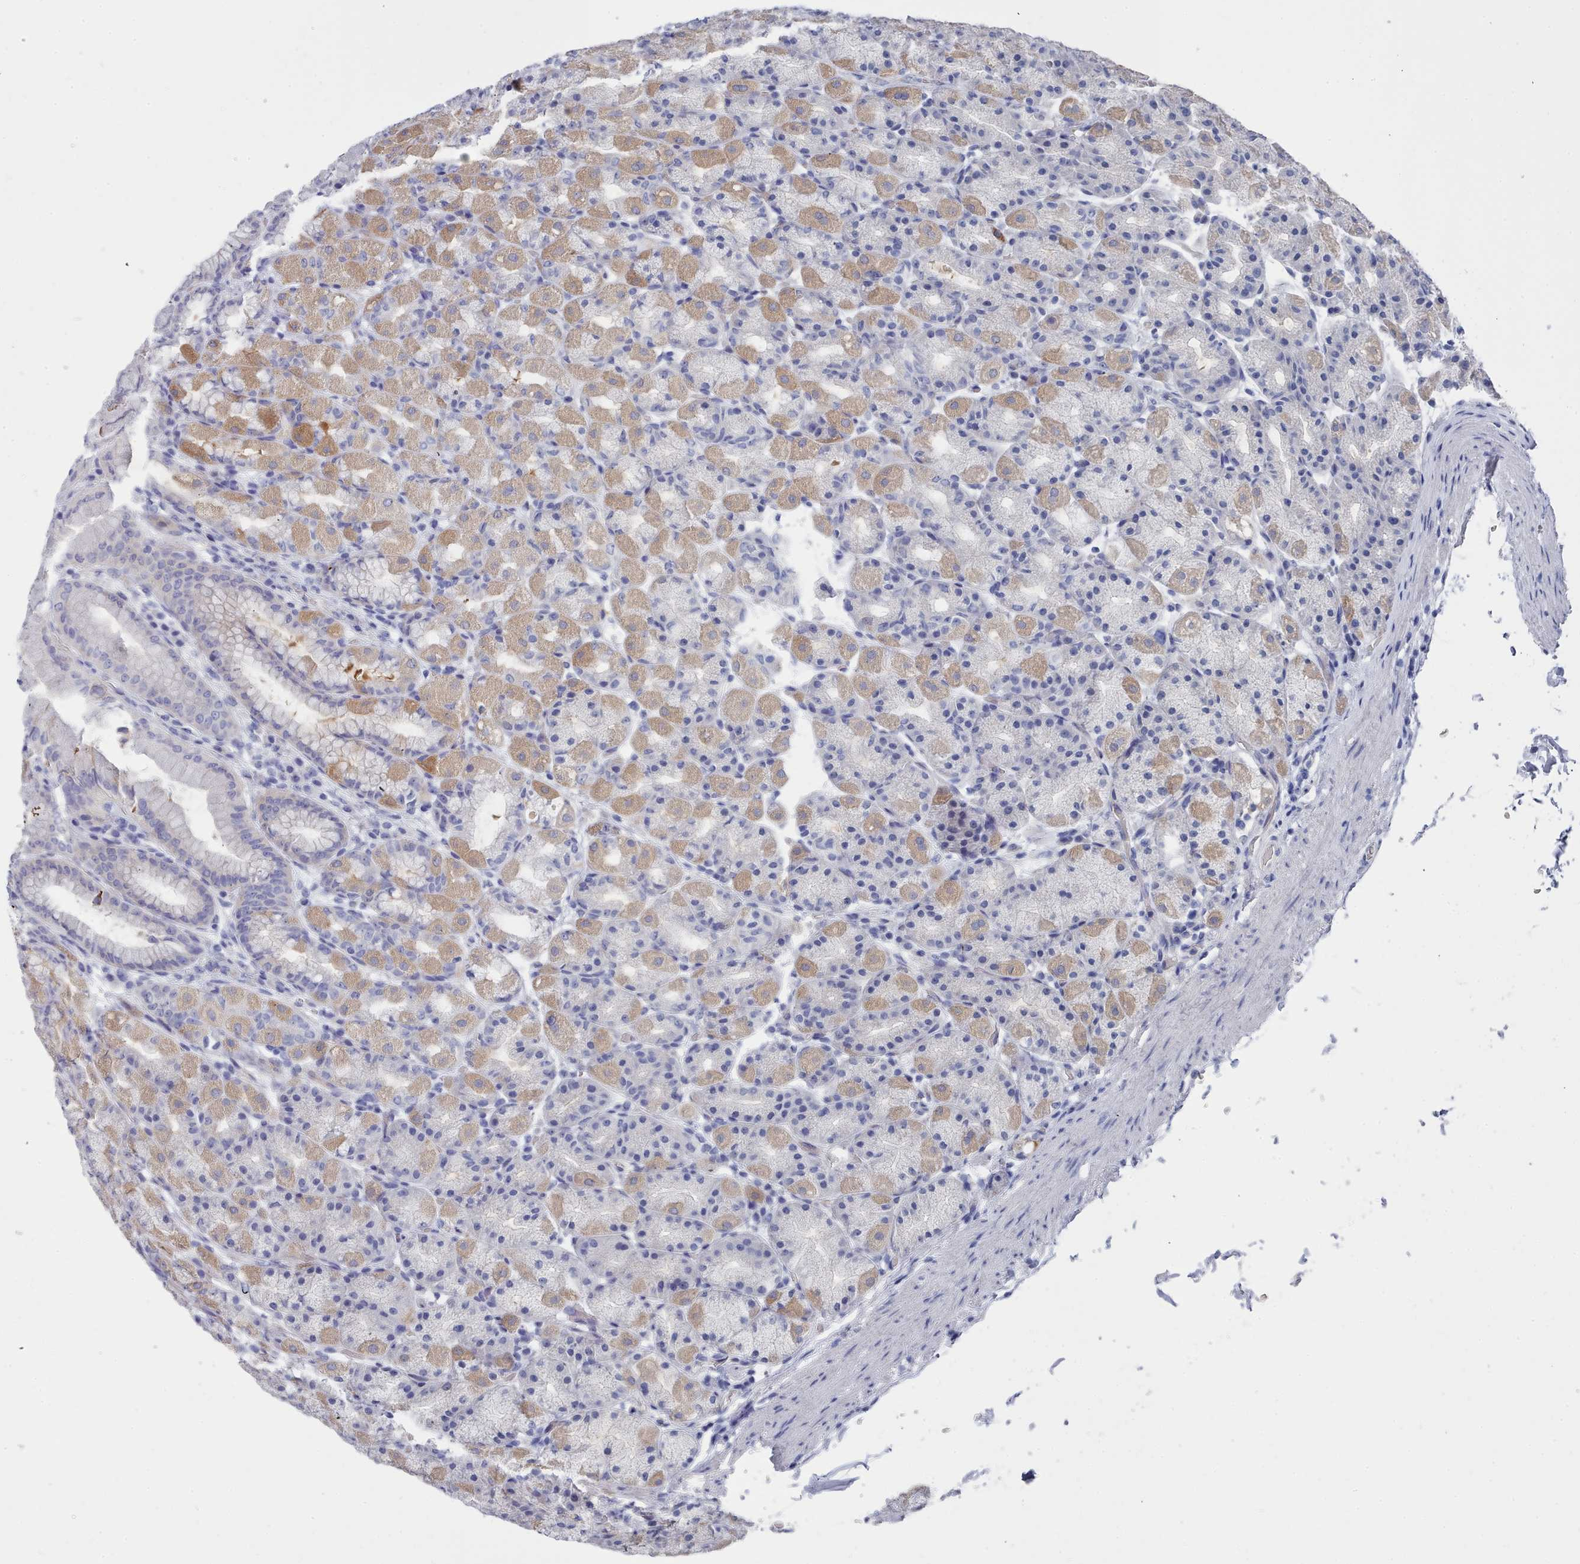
{"staining": {"intensity": "moderate", "quantity": "25%-75%", "location": "cytoplasmic/membranous"}, "tissue": "stomach", "cell_type": "Glandular cells", "image_type": "normal", "snomed": [{"axis": "morphology", "description": "Normal tissue, NOS"}, {"axis": "topography", "description": "Stomach, upper"}, {"axis": "topography", "description": "Stomach"}], "caption": "This histopathology image exhibits immunohistochemistry (IHC) staining of unremarkable human stomach, with medium moderate cytoplasmic/membranous expression in about 25%-75% of glandular cells.", "gene": "ENSG00000285188", "patient": {"sex": "male", "age": 68}}